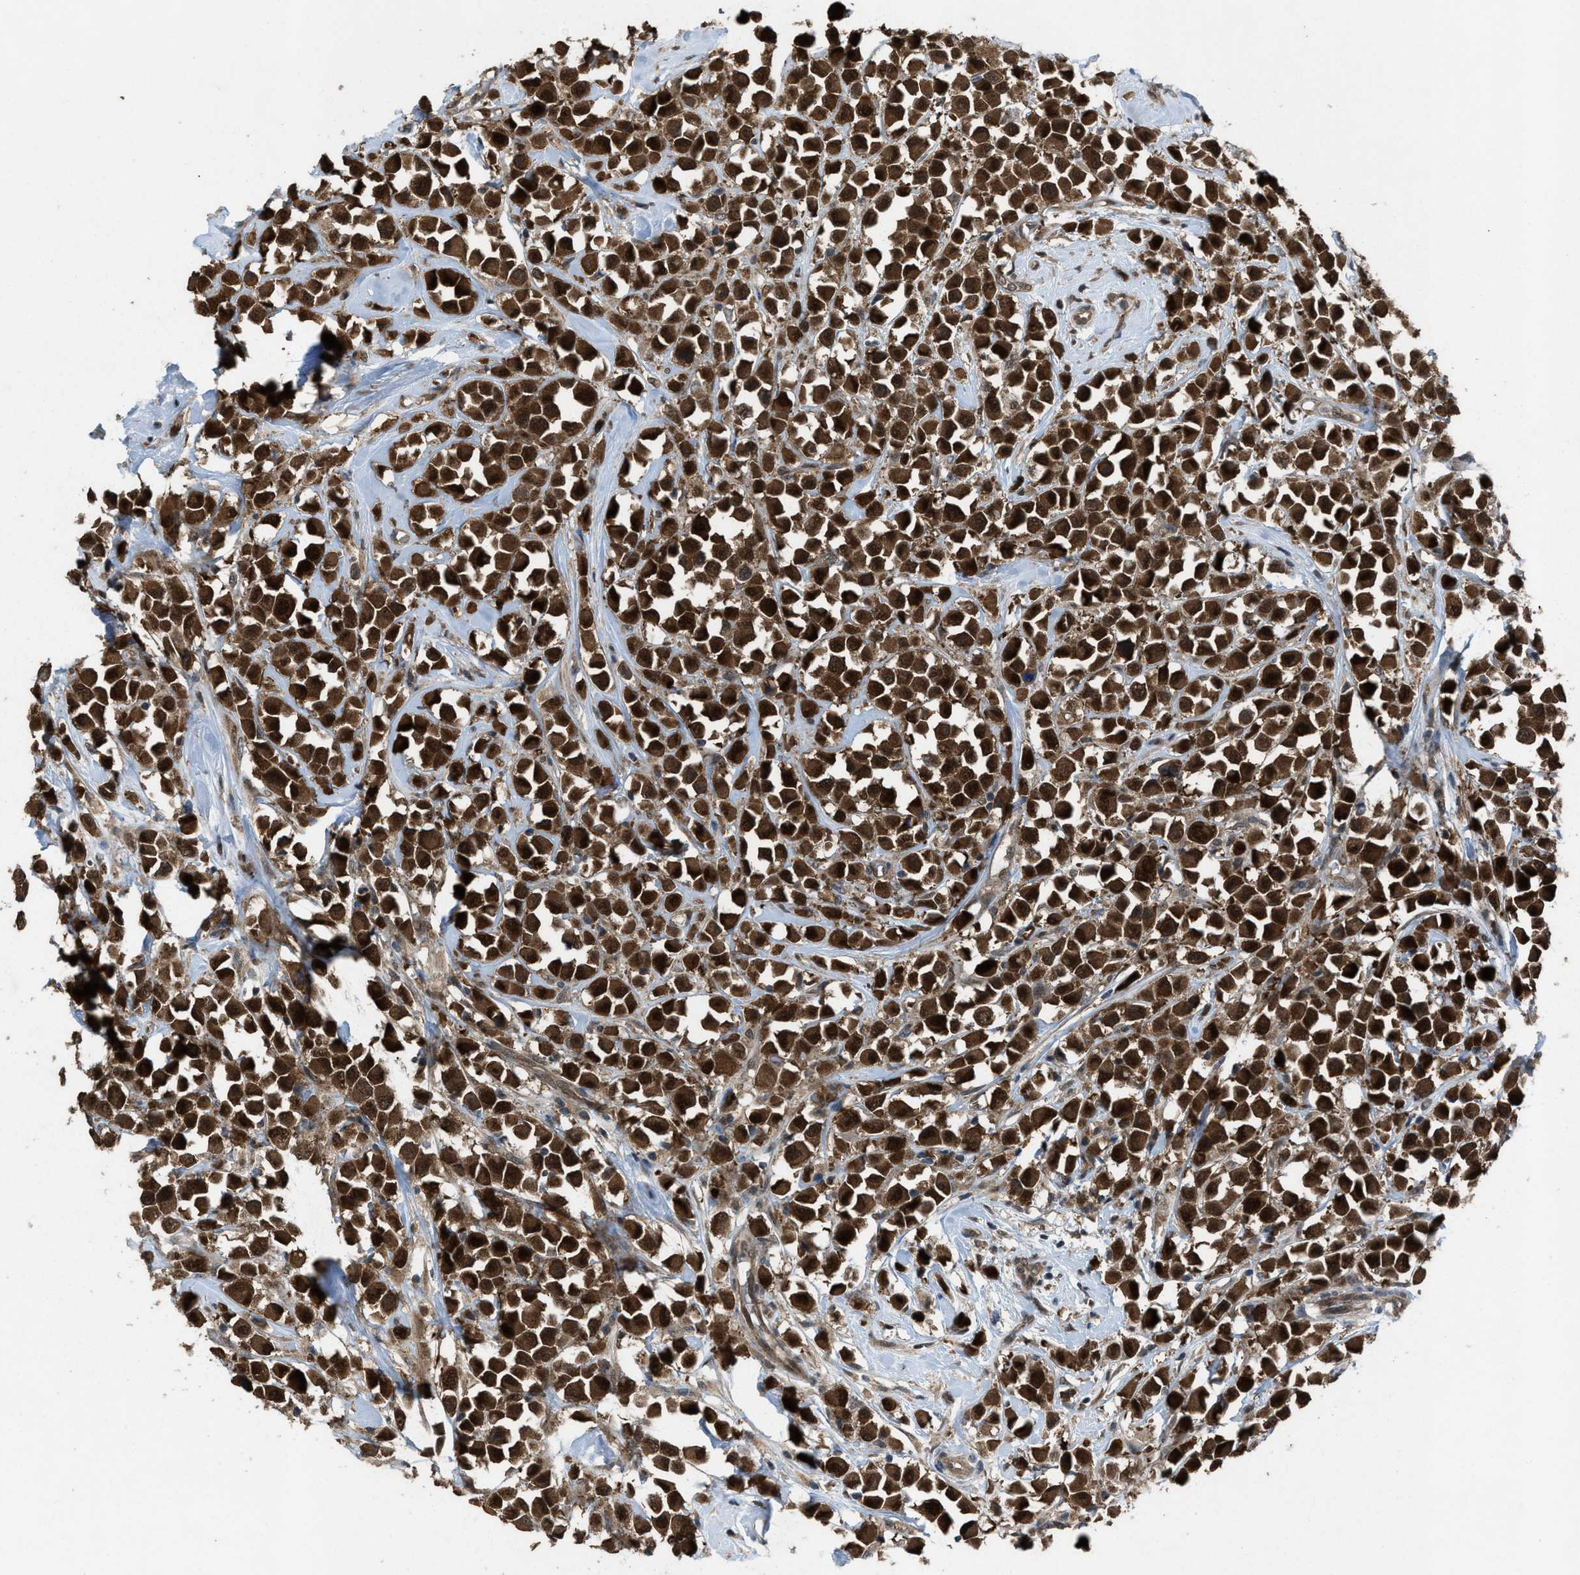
{"staining": {"intensity": "strong", "quantity": ">75%", "location": "cytoplasmic/membranous,nuclear"}, "tissue": "breast cancer", "cell_type": "Tumor cells", "image_type": "cancer", "snomed": [{"axis": "morphology", "description": "Duct carcinoma"}, {"axis": "topography", "description": "Breast"}], "caption": "The image reveals a brown stain indicating the presence of a protein in the cytoplasmic/membranous and nuclear of tumor cells in intraductal carcinoma (breast). The staining was performed using DAB to visualize the protein expression in brown, while the nuclei were stained in blue with hematoxylin (Magnification: 20x).", "gene": "PLAA", "patient": {"sex": "female", "age": 61}}